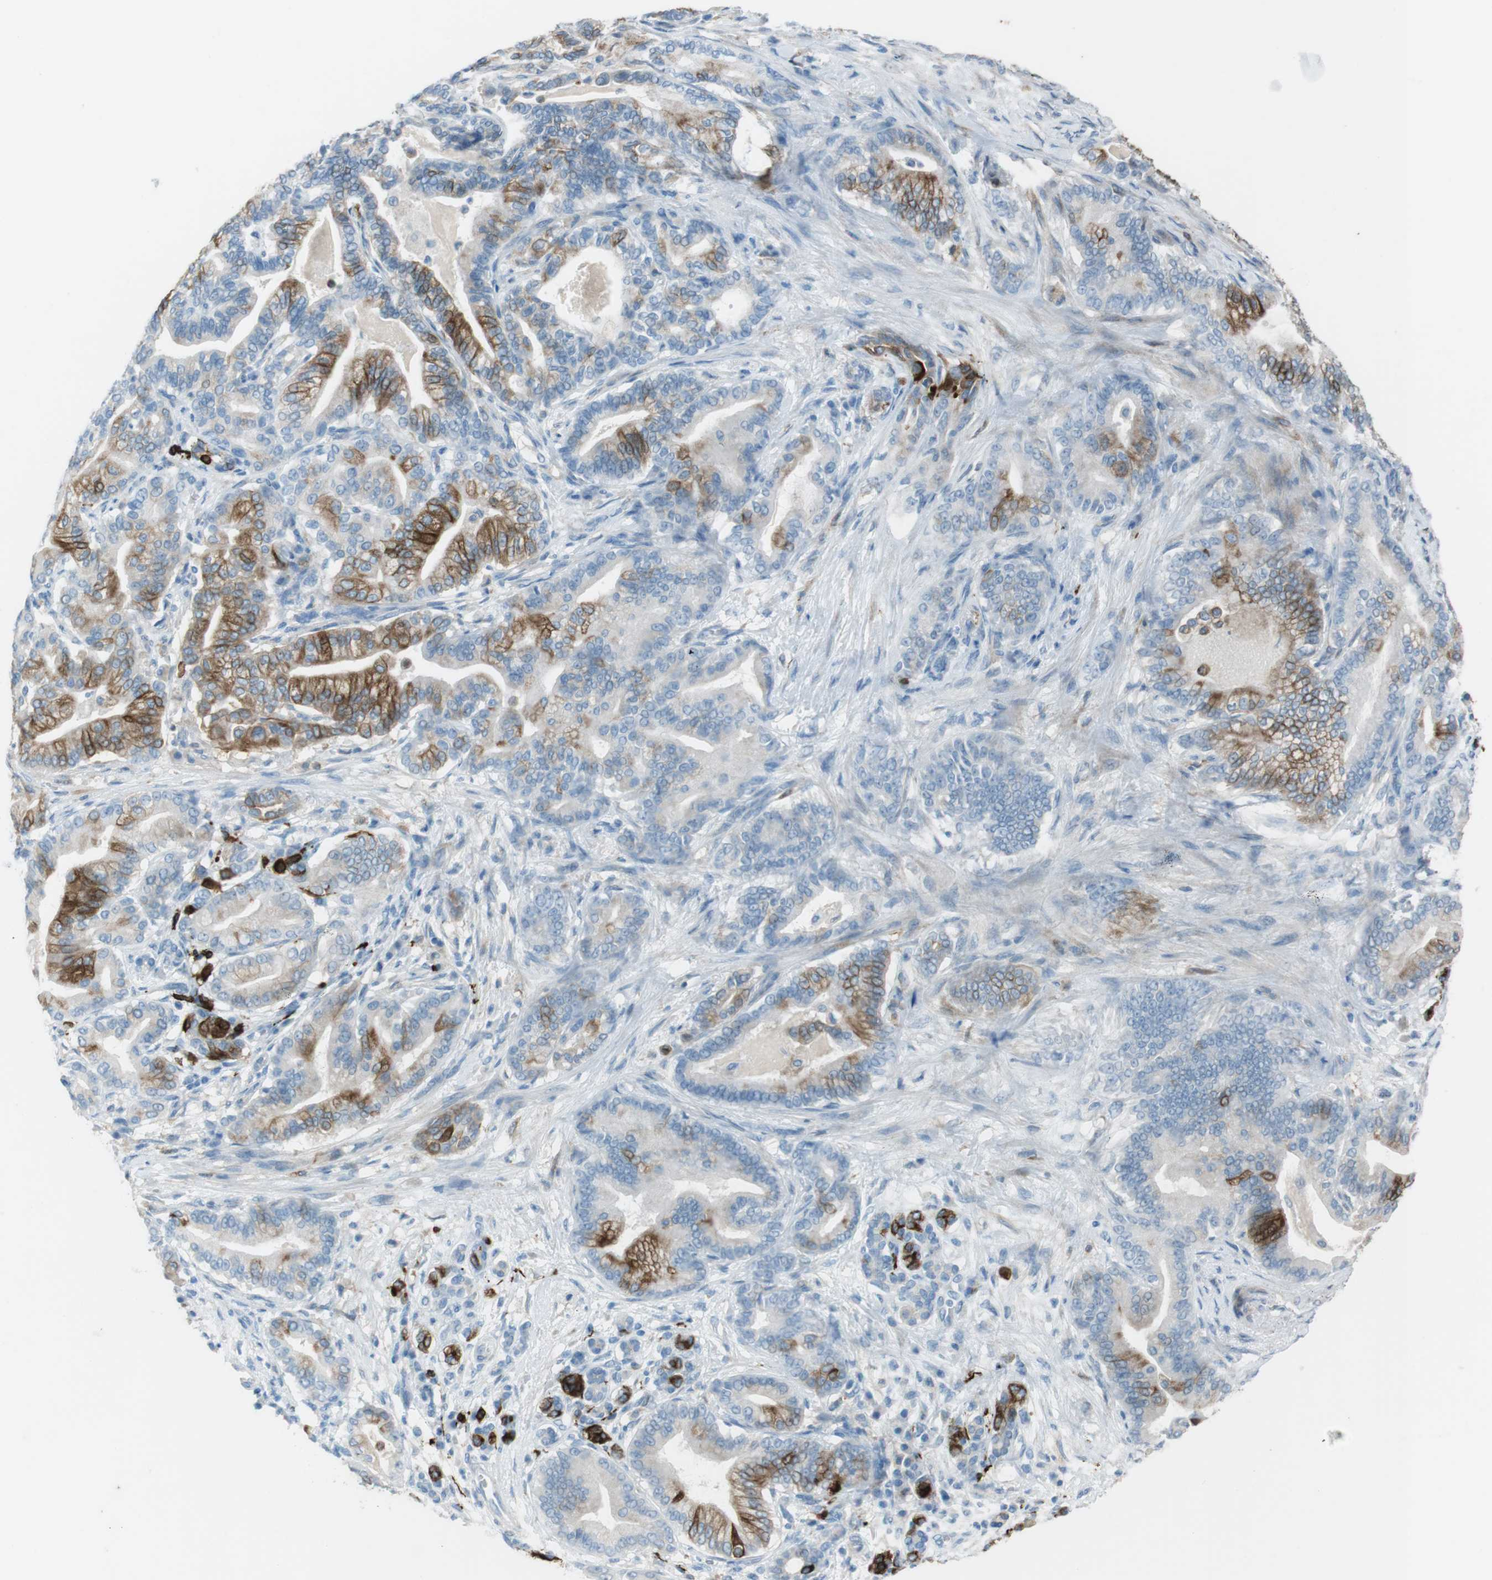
{"staining": {"intensity": "moderate", "quantity": "25%-75%", "location": "cytoplasmic/membranous"}, "tissue": "pancreatic cancer", "cell_type": "Tumor cells", "image_type": "cancer", "snomed": [{"axis": "morphology", "description": "Normal tissue, NOS"}, {"axis": "morphology", "description": "Adenocarcinoma, NOS"}, {"axis": "topography", "description": "Pancreas"}], "caption": "Protein expression analysis of human pancreatic cancer reveals moderate cytoplasmic/membranous positivity in approximately 25%-75% of tumor cells.", "gene": "TUBB2A", "patient": {"sex": "male", "age": 63}}